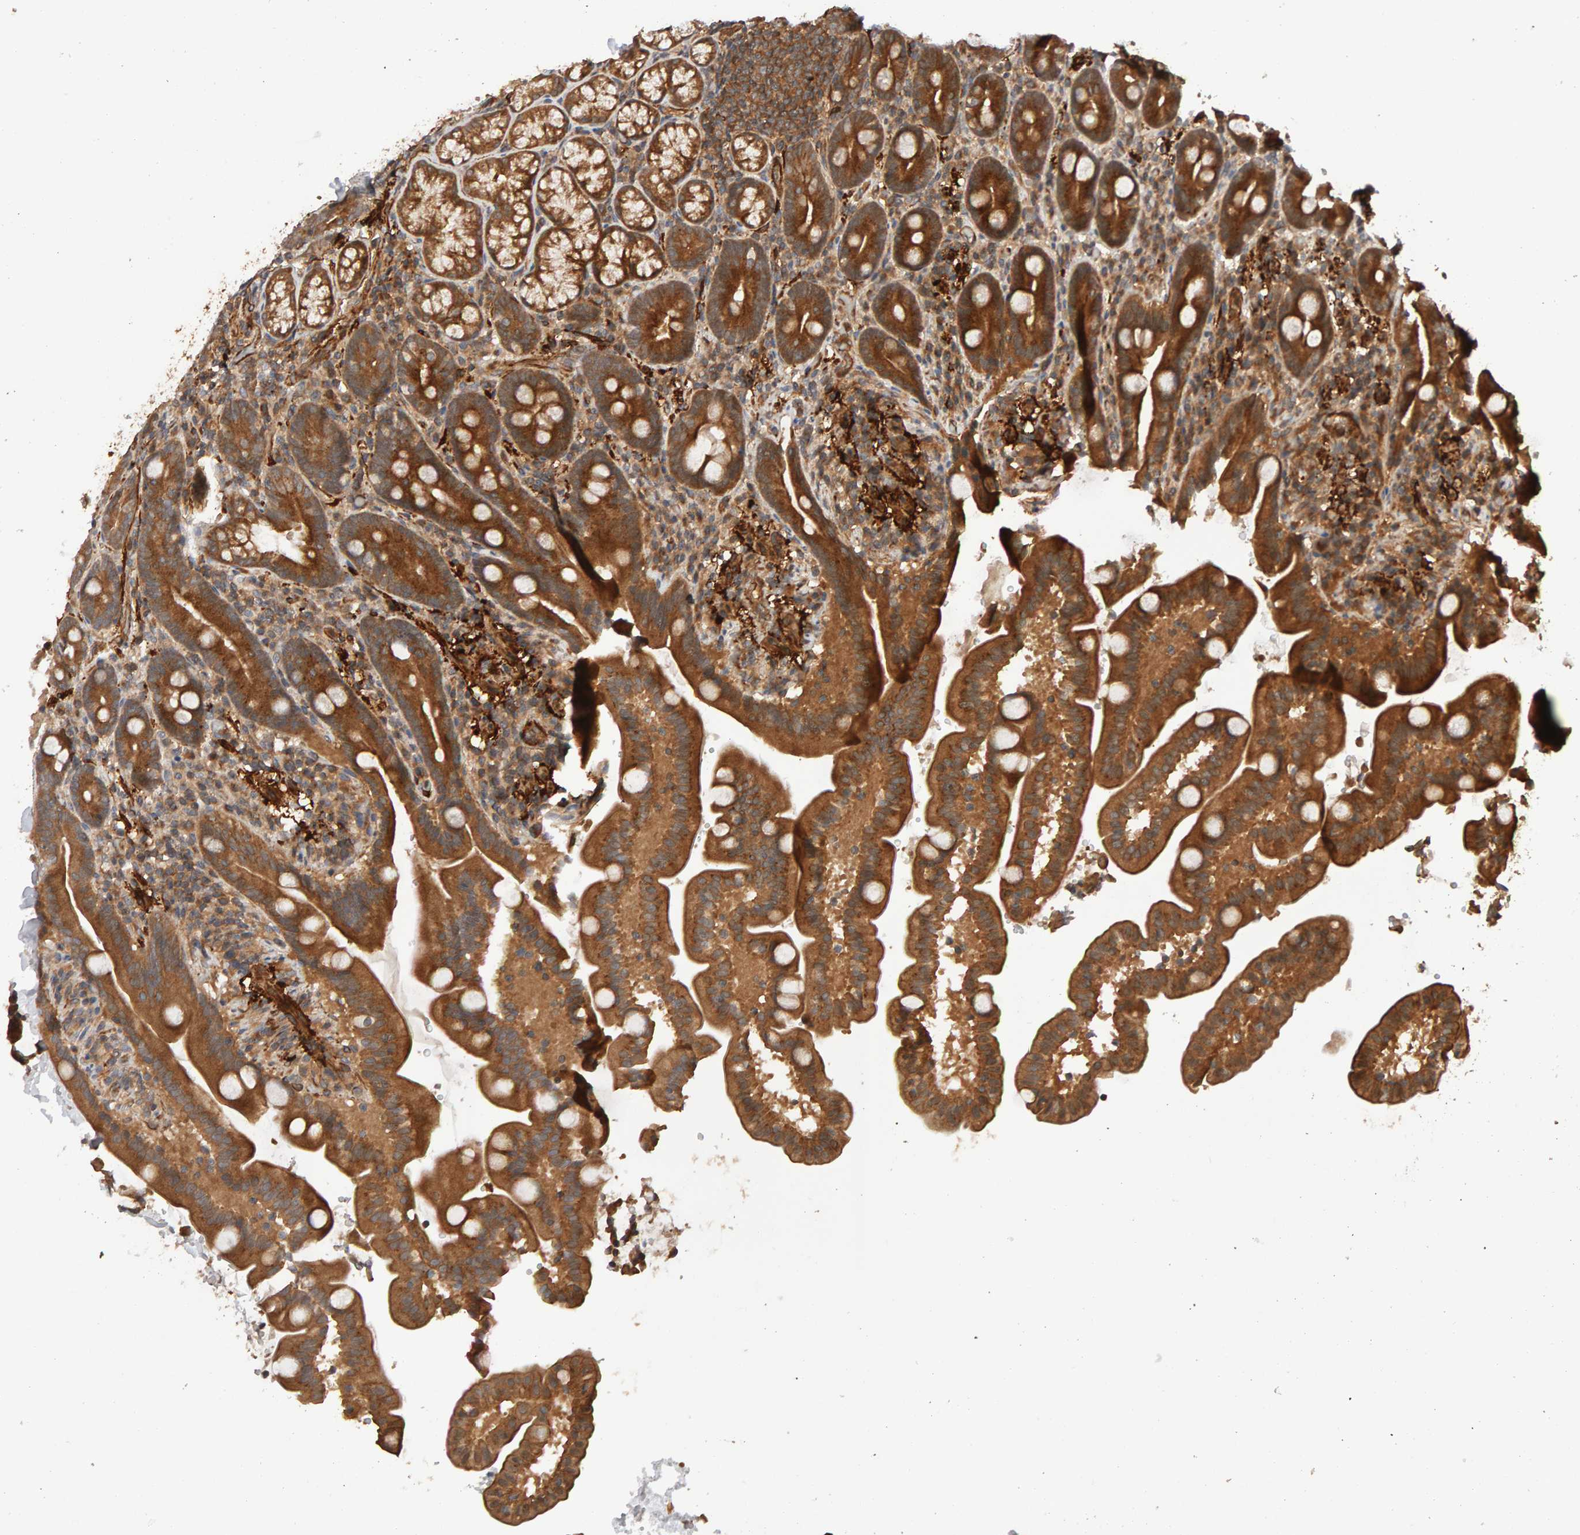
{"staining": {"intensity": "moderate", "quantity": ">75%", "location": "cytoplasmic/membranous"}, "tissue": "duodenum", "cell_type": "Glandular cells", "image_type": "normal", "snomed": [{"axis": "morphology", "description": "Normal tissue, NOS"}, {"axis": "topography", "description": "Duodenum"}], "caption": "Immunohistochemical staining of normal duodenum displays >75% levels of moderate cytoplasmic/membranous protein expression in approximately >75% of glandular cells. The protein is shown in brown color, while the nuclei are stained blue.", "gene": "SYNRG", "patient": {"sex": "male", "age": 54}}